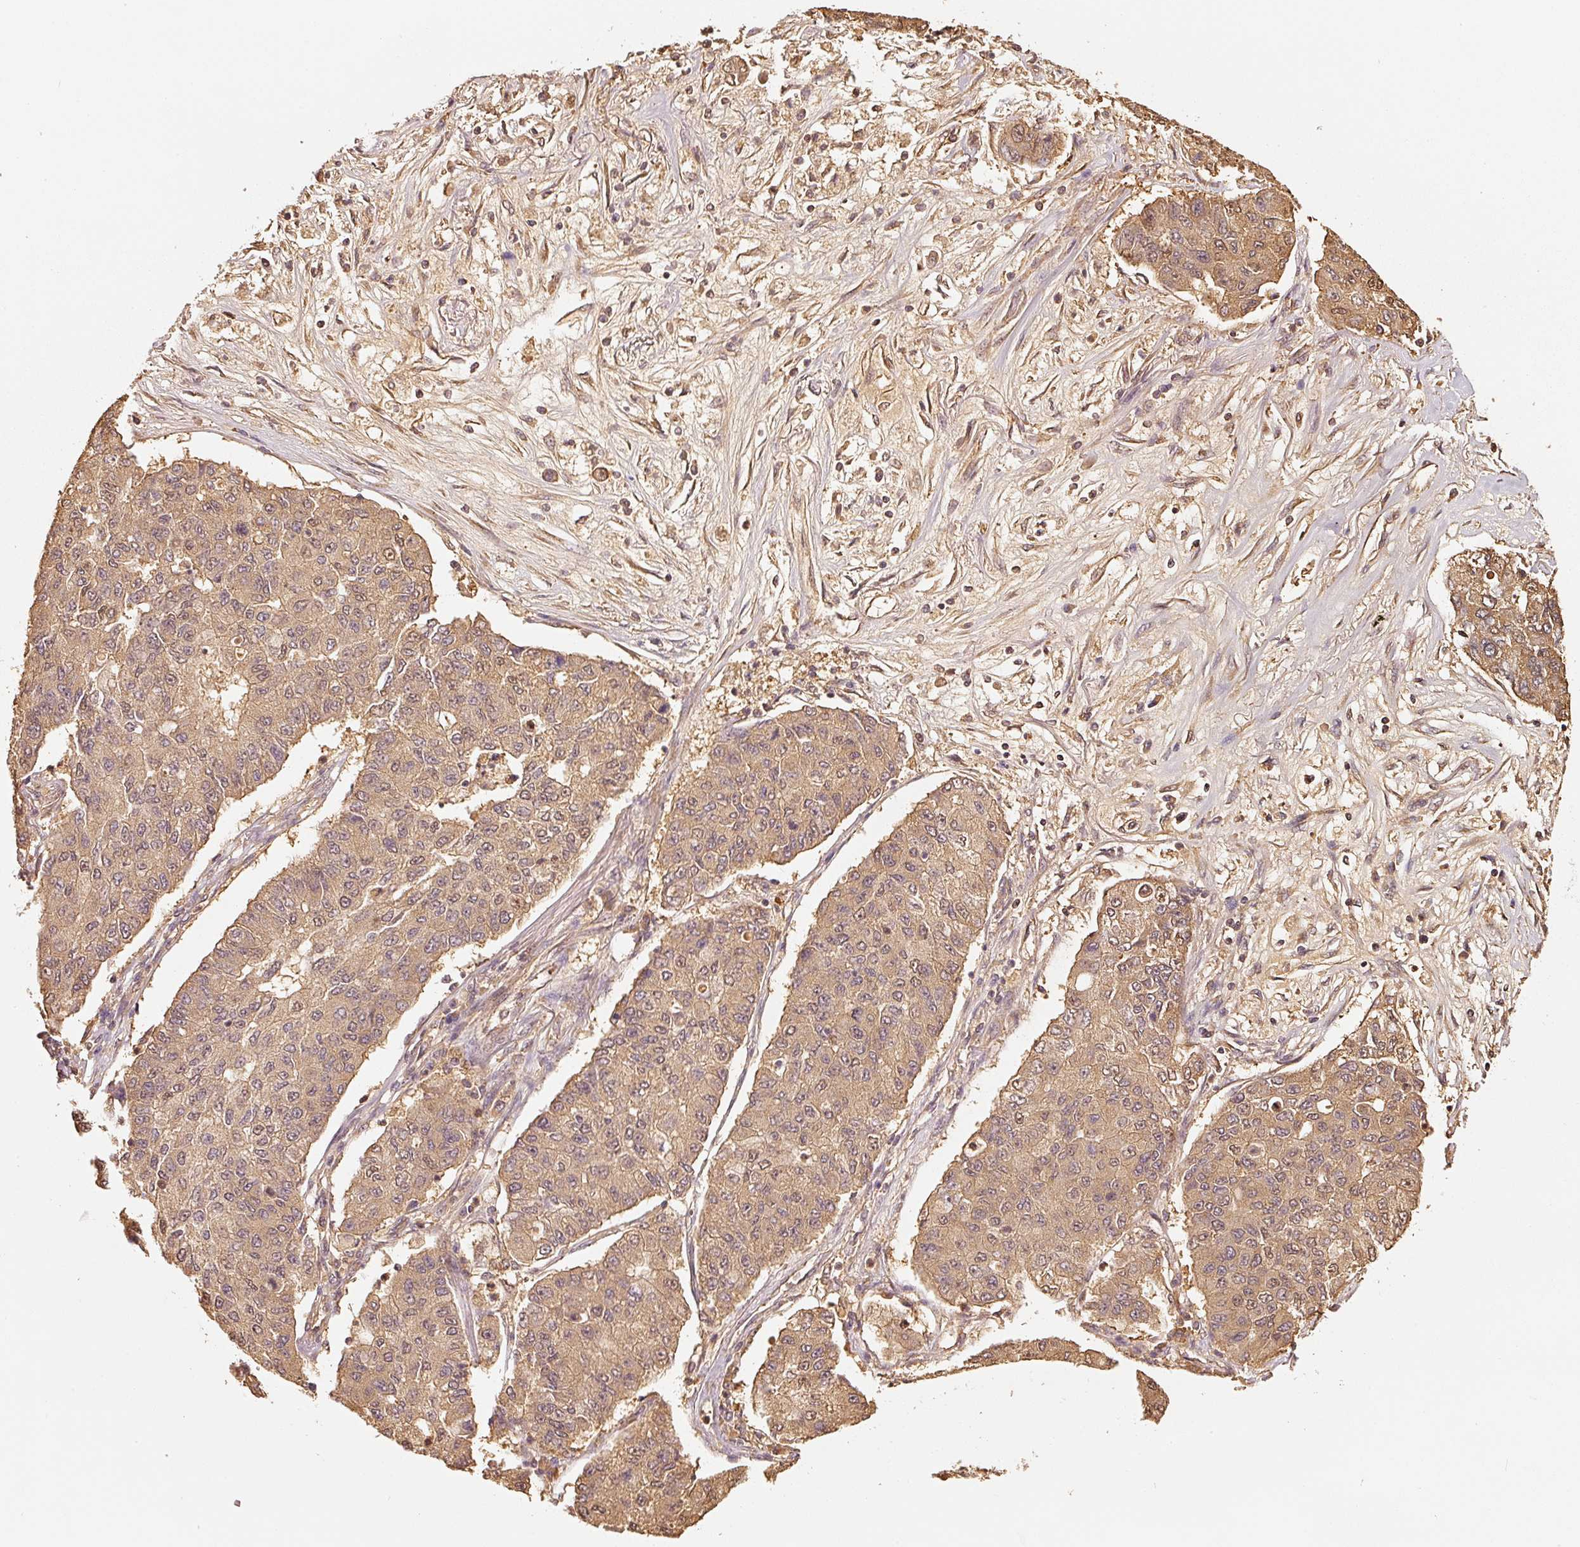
{"staining": {"intensity": "moderate", "quantity": ">75%", "location": "cytoplasmic/membranous,nuclear"}, "tissue": "lung cancer", "cell_type": "Tumor cells", "image_type": "cancer", "snomed": [{"axis": "morphology", "description": "Squamous cell carcinoma, NOS"}, {"axis": "topography", "description": "Lung"}], "caption": "Human lung cancer (squamous cell carcinoma) stained with a brown dye demonstrates moderate cytoplasmic/membranous and nuclear positive expression in approximately >75% of tumor cells.", "gene": "STAU1", "patient": {"sex": "male", "age": 74}}